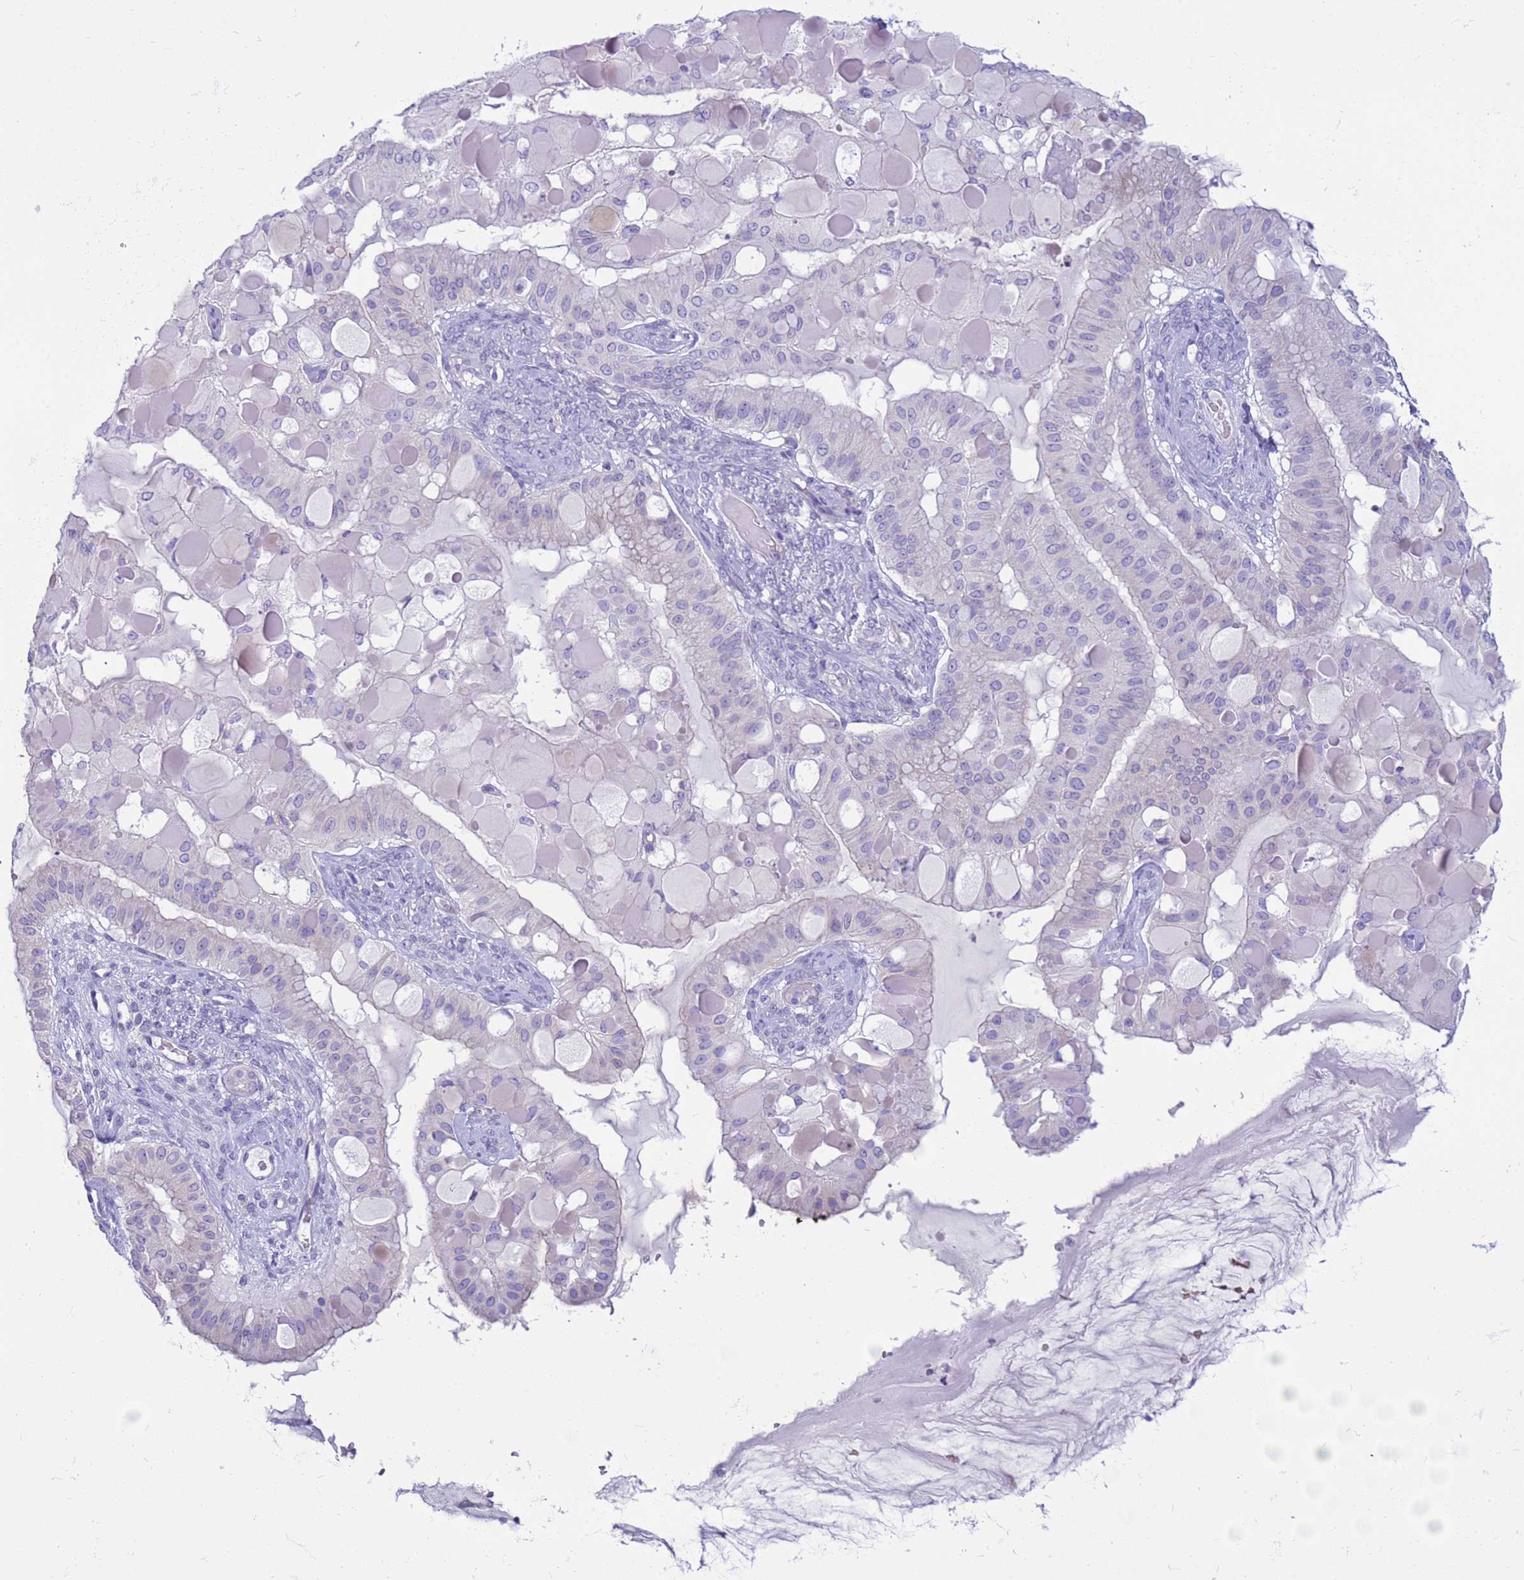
{"staining": {"intensity": "weak", "quantity": "<25%", "location": "cytoplasmic/membranous"}, "tissue": "ovarian cancer", "cell_type": "Tumor cells", "image_type": "cancer", "snomed": [{"axis": "morphology", "description": "Cystadenocarcinoma, mucinous, NOS"}, {"axis": "topography", "description": "Ovary"}], "caption": "IHC of ovarian cancer exhibits no positivity in tumor cells.", "gene": "CST4", "patient": {"sex": "female", "age": 61}}